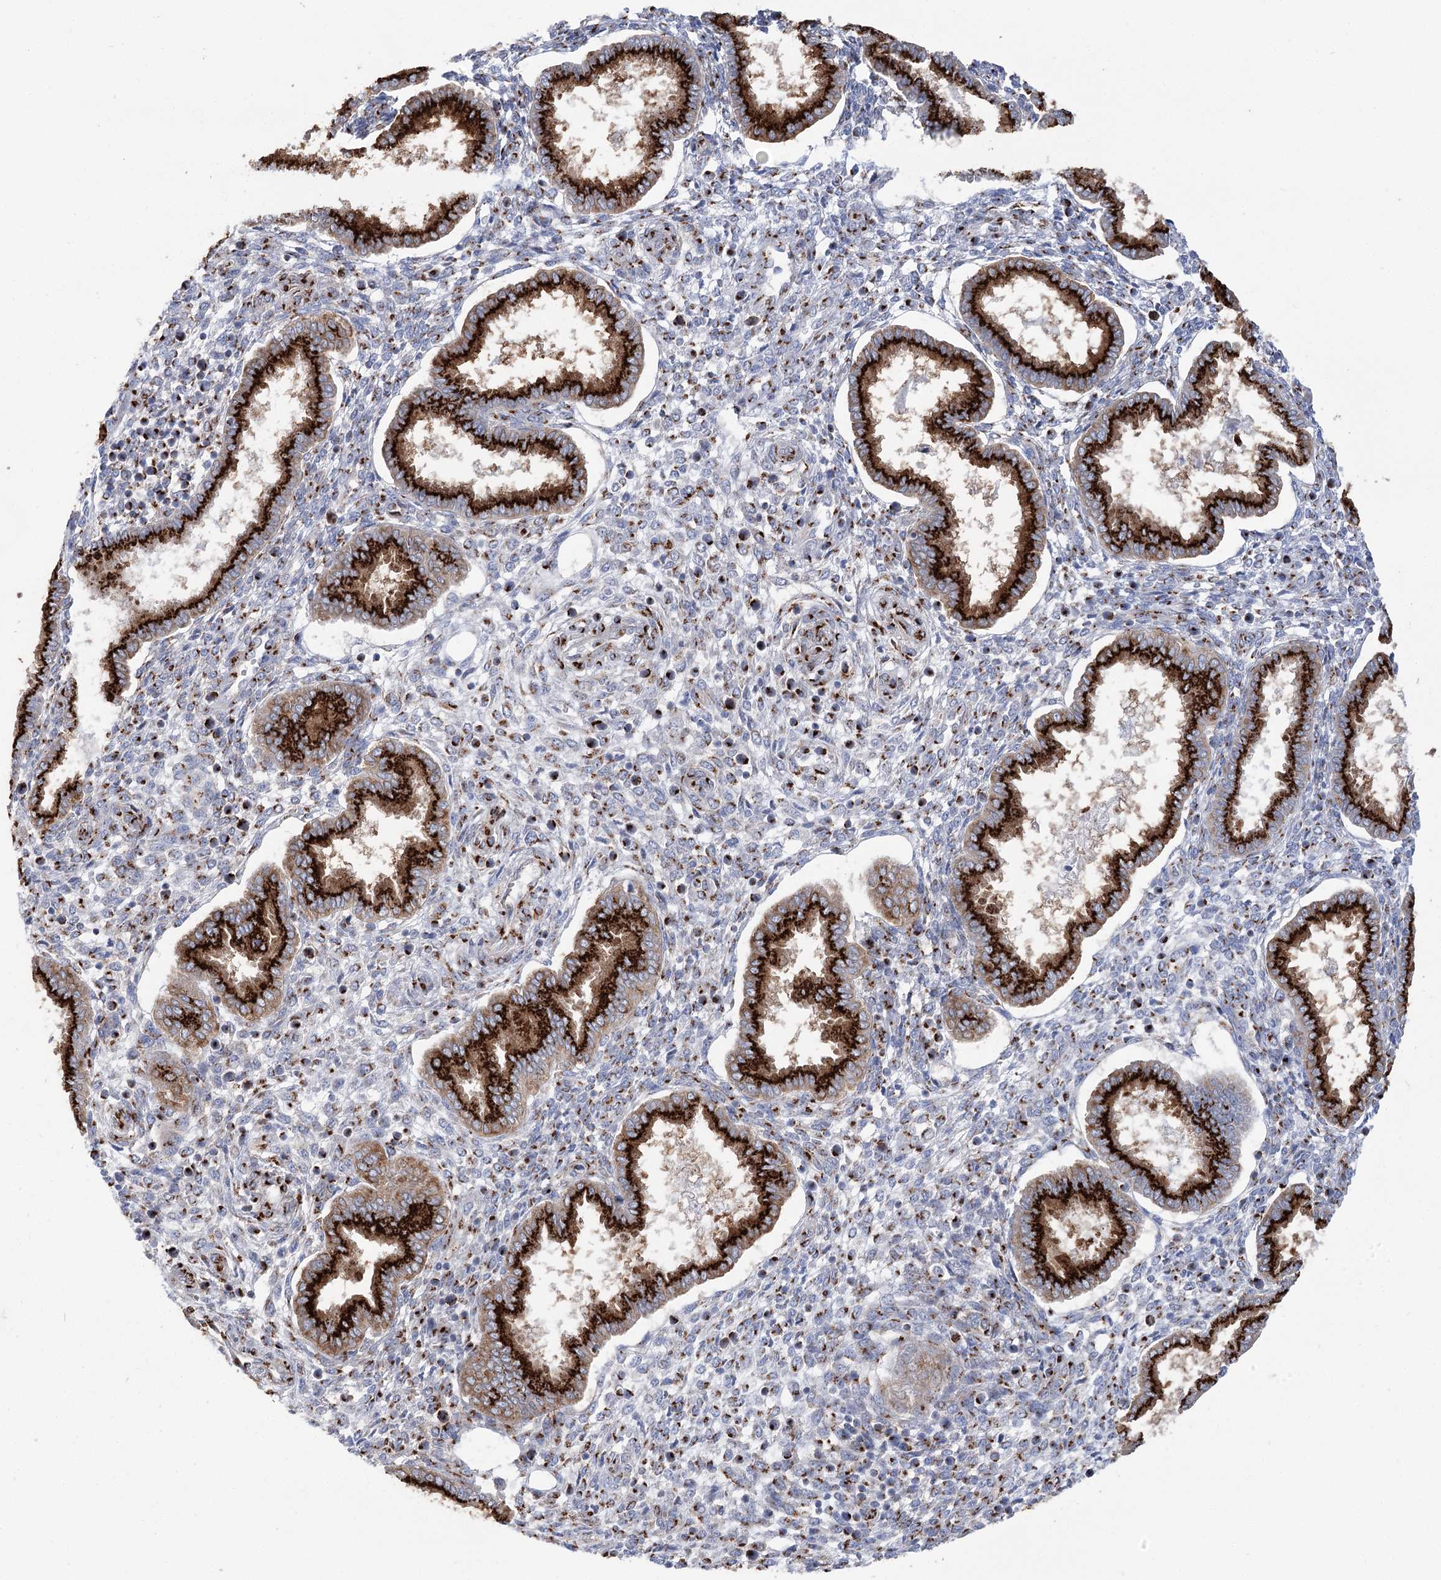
{"staining": {"intensity": "moderate", "quantity": "<25%", "location": "cytoplasmic/membranous"}, "tissue": "endometrium", "cell_type": "Cells in endometrial stroma", "image_type": "normal", "snomed": [{"axis": "morphology", "description": "Normal tissue, NOS"}, {"axis": "topography", "description": "Endometrium"}], "caption": "Immunohistochemistry histopathology image of benign endometrium: endometrium stained using immunohistochemistry shows low levels of moderate protein expression localized specifically in the cytoplasmic/membranous of cells in endometrial stroma, appearing as a cytoplasmic/membranous brown color.", "gene": "TMEM165", "patient": {"sex": "female", "age": 24}}